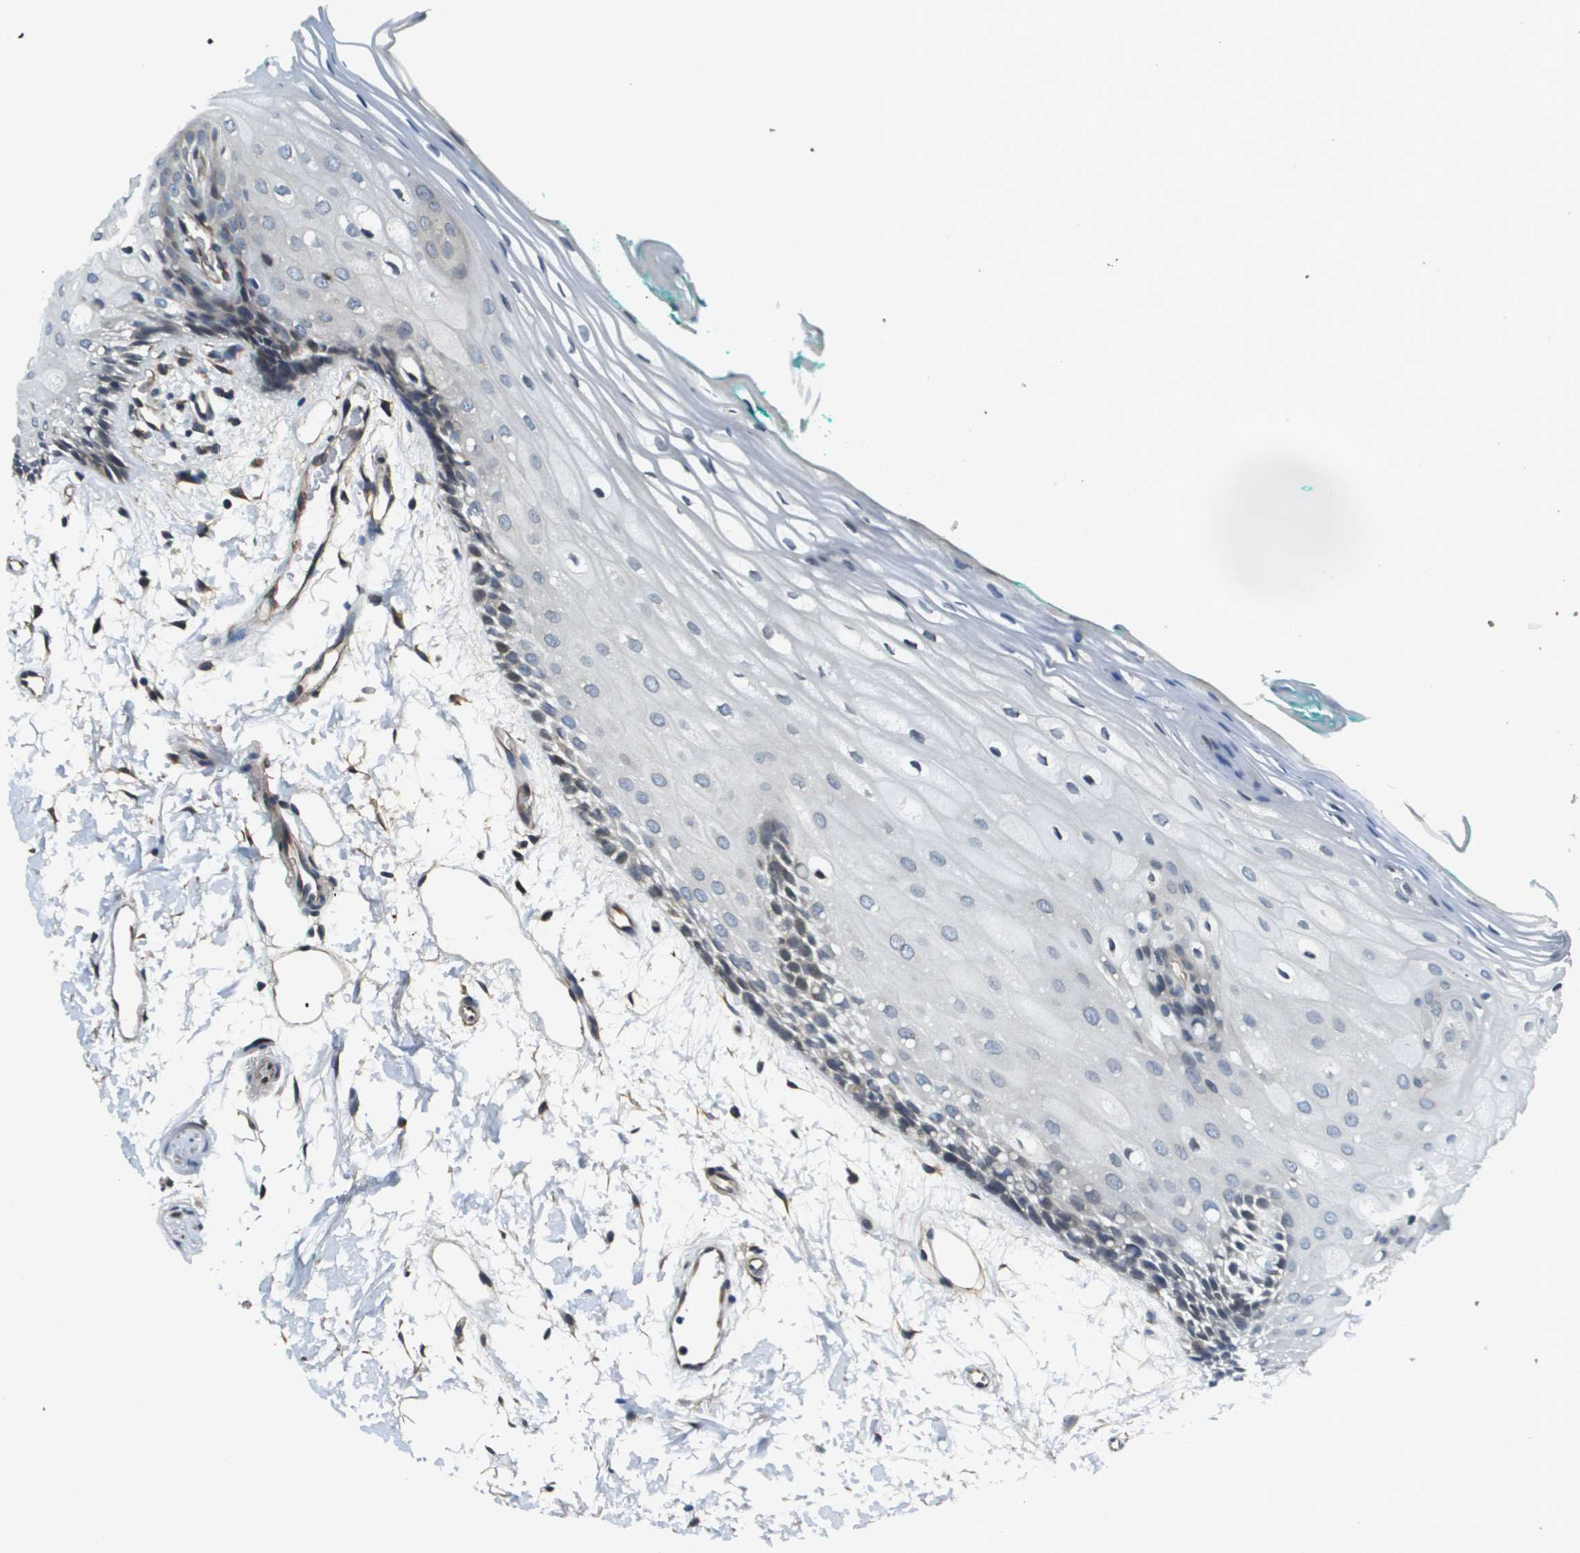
{"staining": {"intensity": "negative", "quantity": "none", "location": "none"}, "tissue": "oral mucosa", "cell_type": "Squamous epithelial cells", "image_type": "normal", "snomed": [{"axis": "morphology", "description": "Normal tissue, NOS"}, {"axis": "topography", "description": "Skeletal muscle"}, {"axis": "topography", "description": "Oral tissue"}, {"axis": "topography", "description": "Peripheral nerve tissue"}], "caption": "A high-resolution photomicrograph shows immunohistochemistry staining of unremarkable oral mucosa, which shows no significant expression in squamous epithelial cells. (Stains: DAB (3,3'-diaminobenzidine) immunohistochemistry (IHC) with hematoxylin counter stain, Microscopy: brightfield microscopy at high magnification).", "gene": "SEC62", "patient": {"sex": "female", "age": 84}}